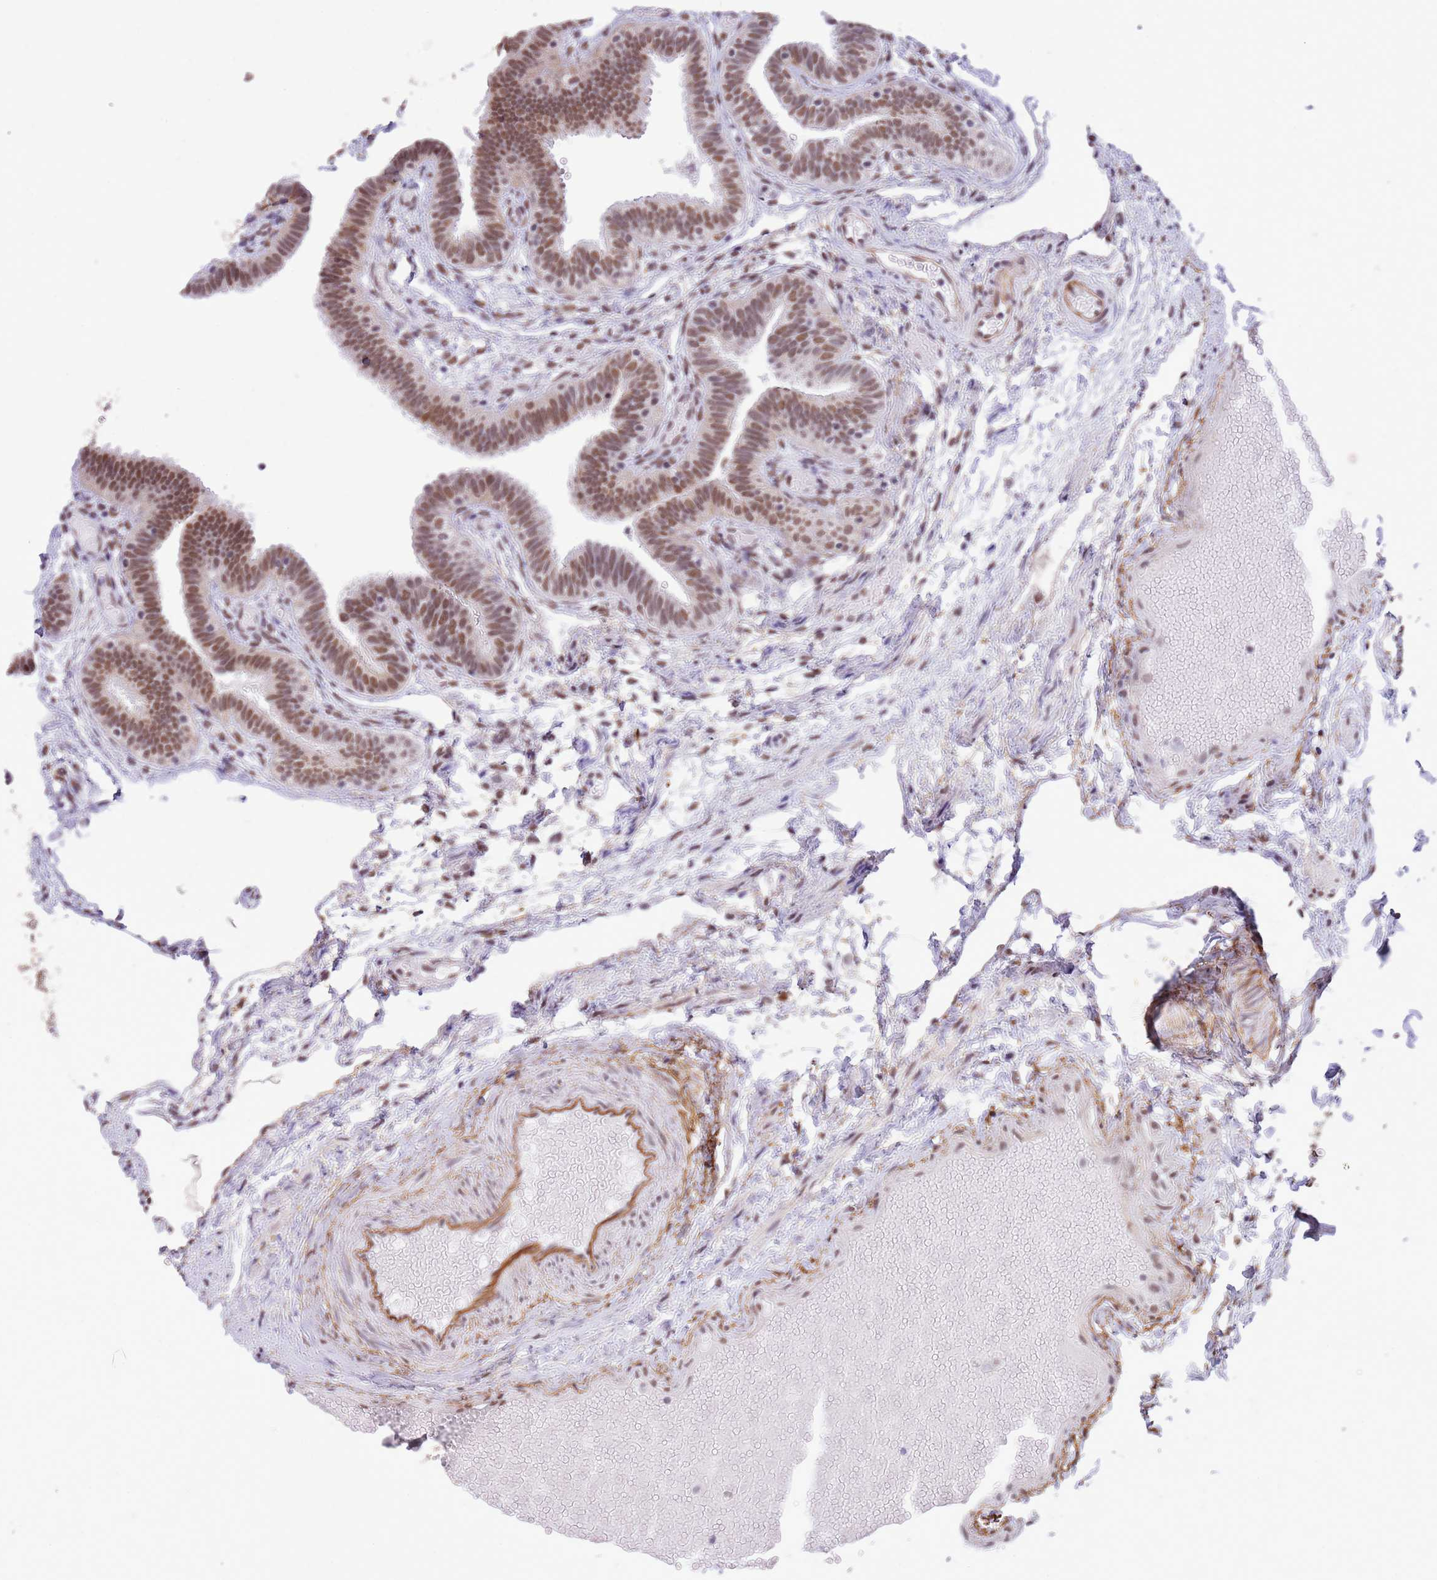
{"staining": {"intensity": "moderate", "quantity": ">75%", "location": "nuclear"}, "tissue": "fallopian tube", "cell_type": "Glandular cells", "image_type": "normal", "snomed": [{"axis": "morphology", "description": "Normal tissue, NOS"}, {"axis": "topography", "description": "Fallopian tube"}], "caption": "A photomicrograph of fallopian tube stained for a protein displays moderate nuclear brown staining in glandular cells.", "gene": "TRIM32", "patient": {"sex": "female", "age": 37}}